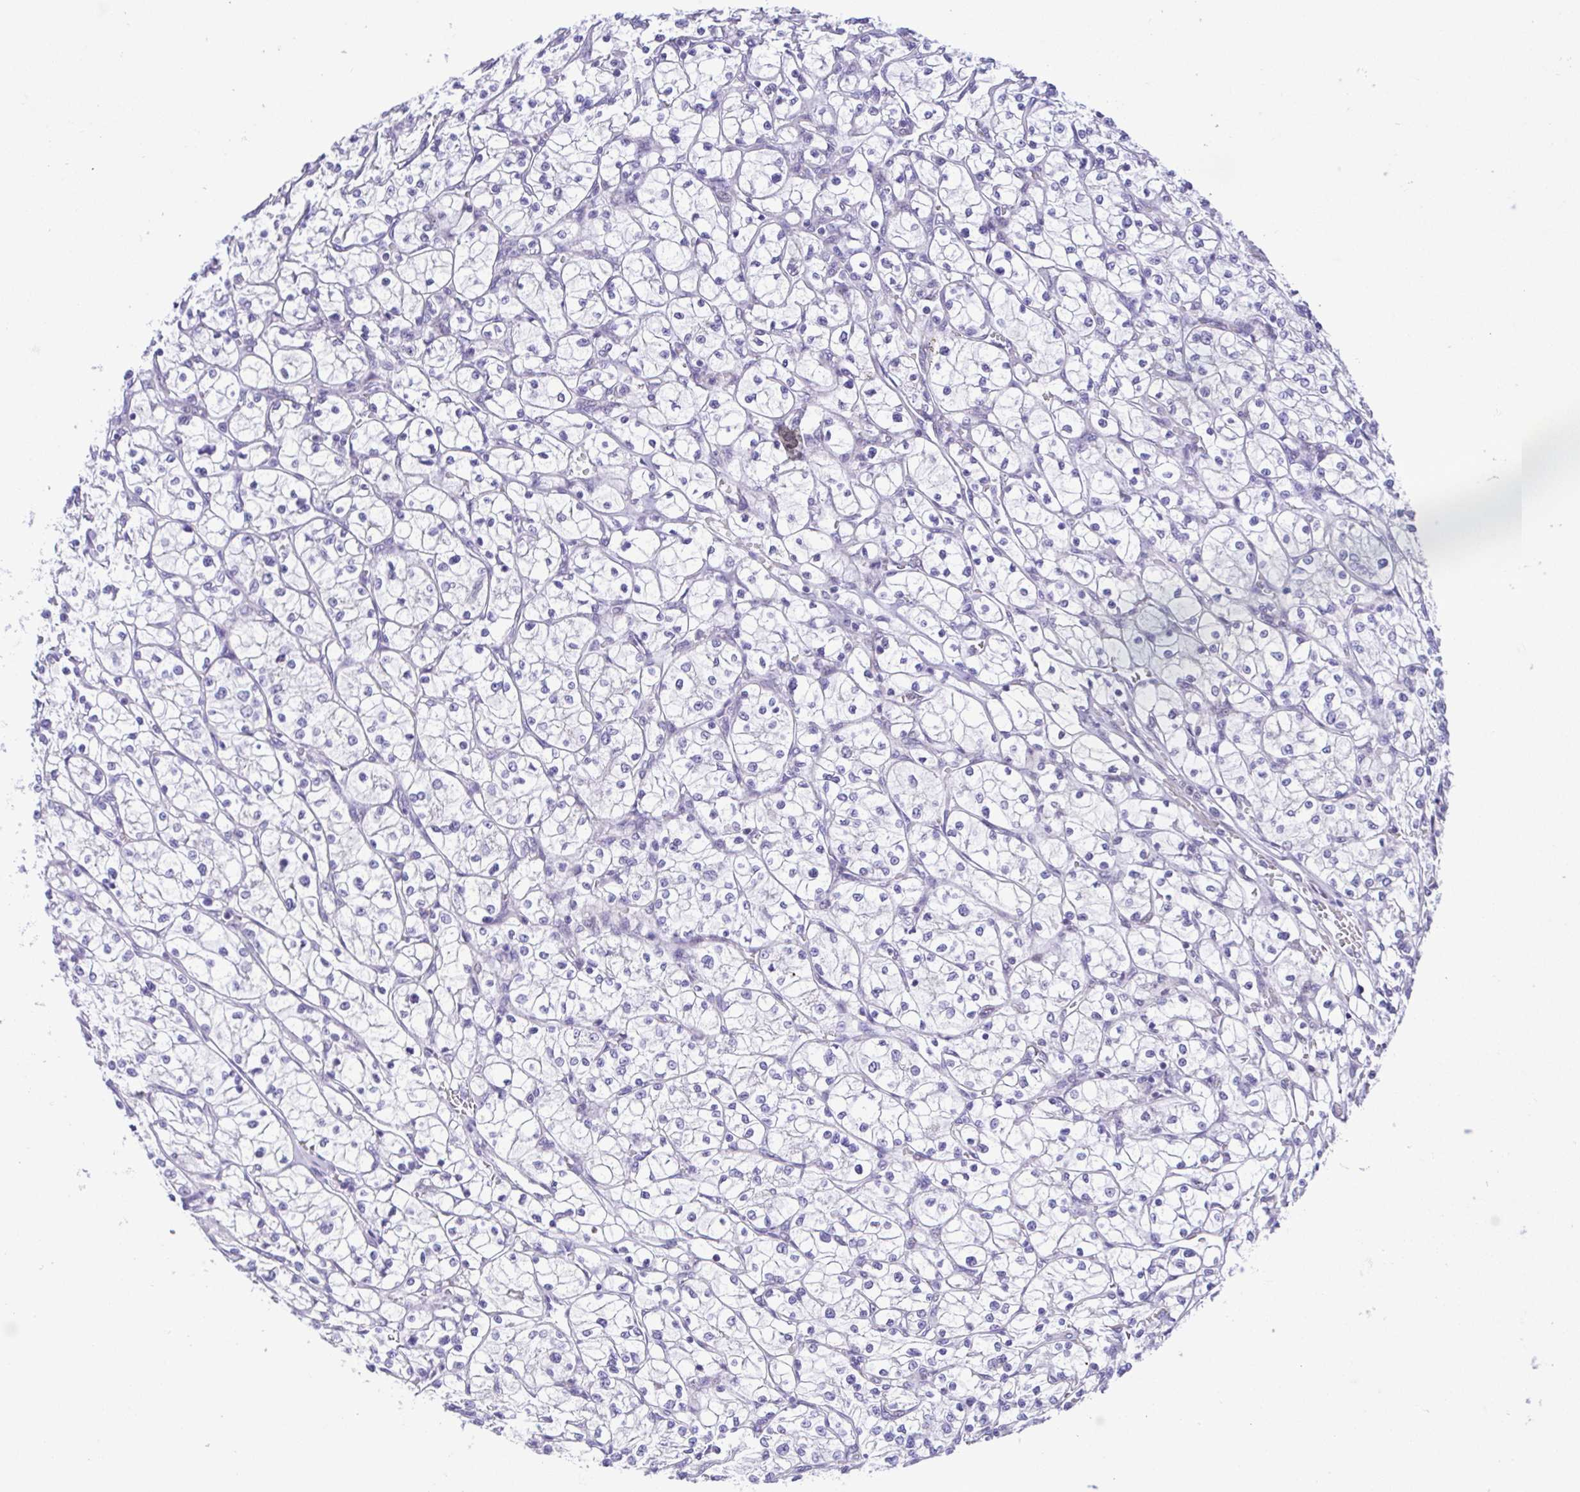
{"staining": {"intensity": "negative", "quantity": "none", "location": "none"}, "tissue": "renal cancer", "cell_type": "Tumor cells", "image_type": "cancer", "snomed": [{"axis": "morphology", "description": "Adenocarcinoma, NOS"}, {"axis": "topography", "description": "Kidney"}], "caption": "Immunohistochemical staining of human renal cancer demonstrates no significant expression in tumor cells.", "gene": "TGM3", "patient": {"sex": "female", "age": 64}}